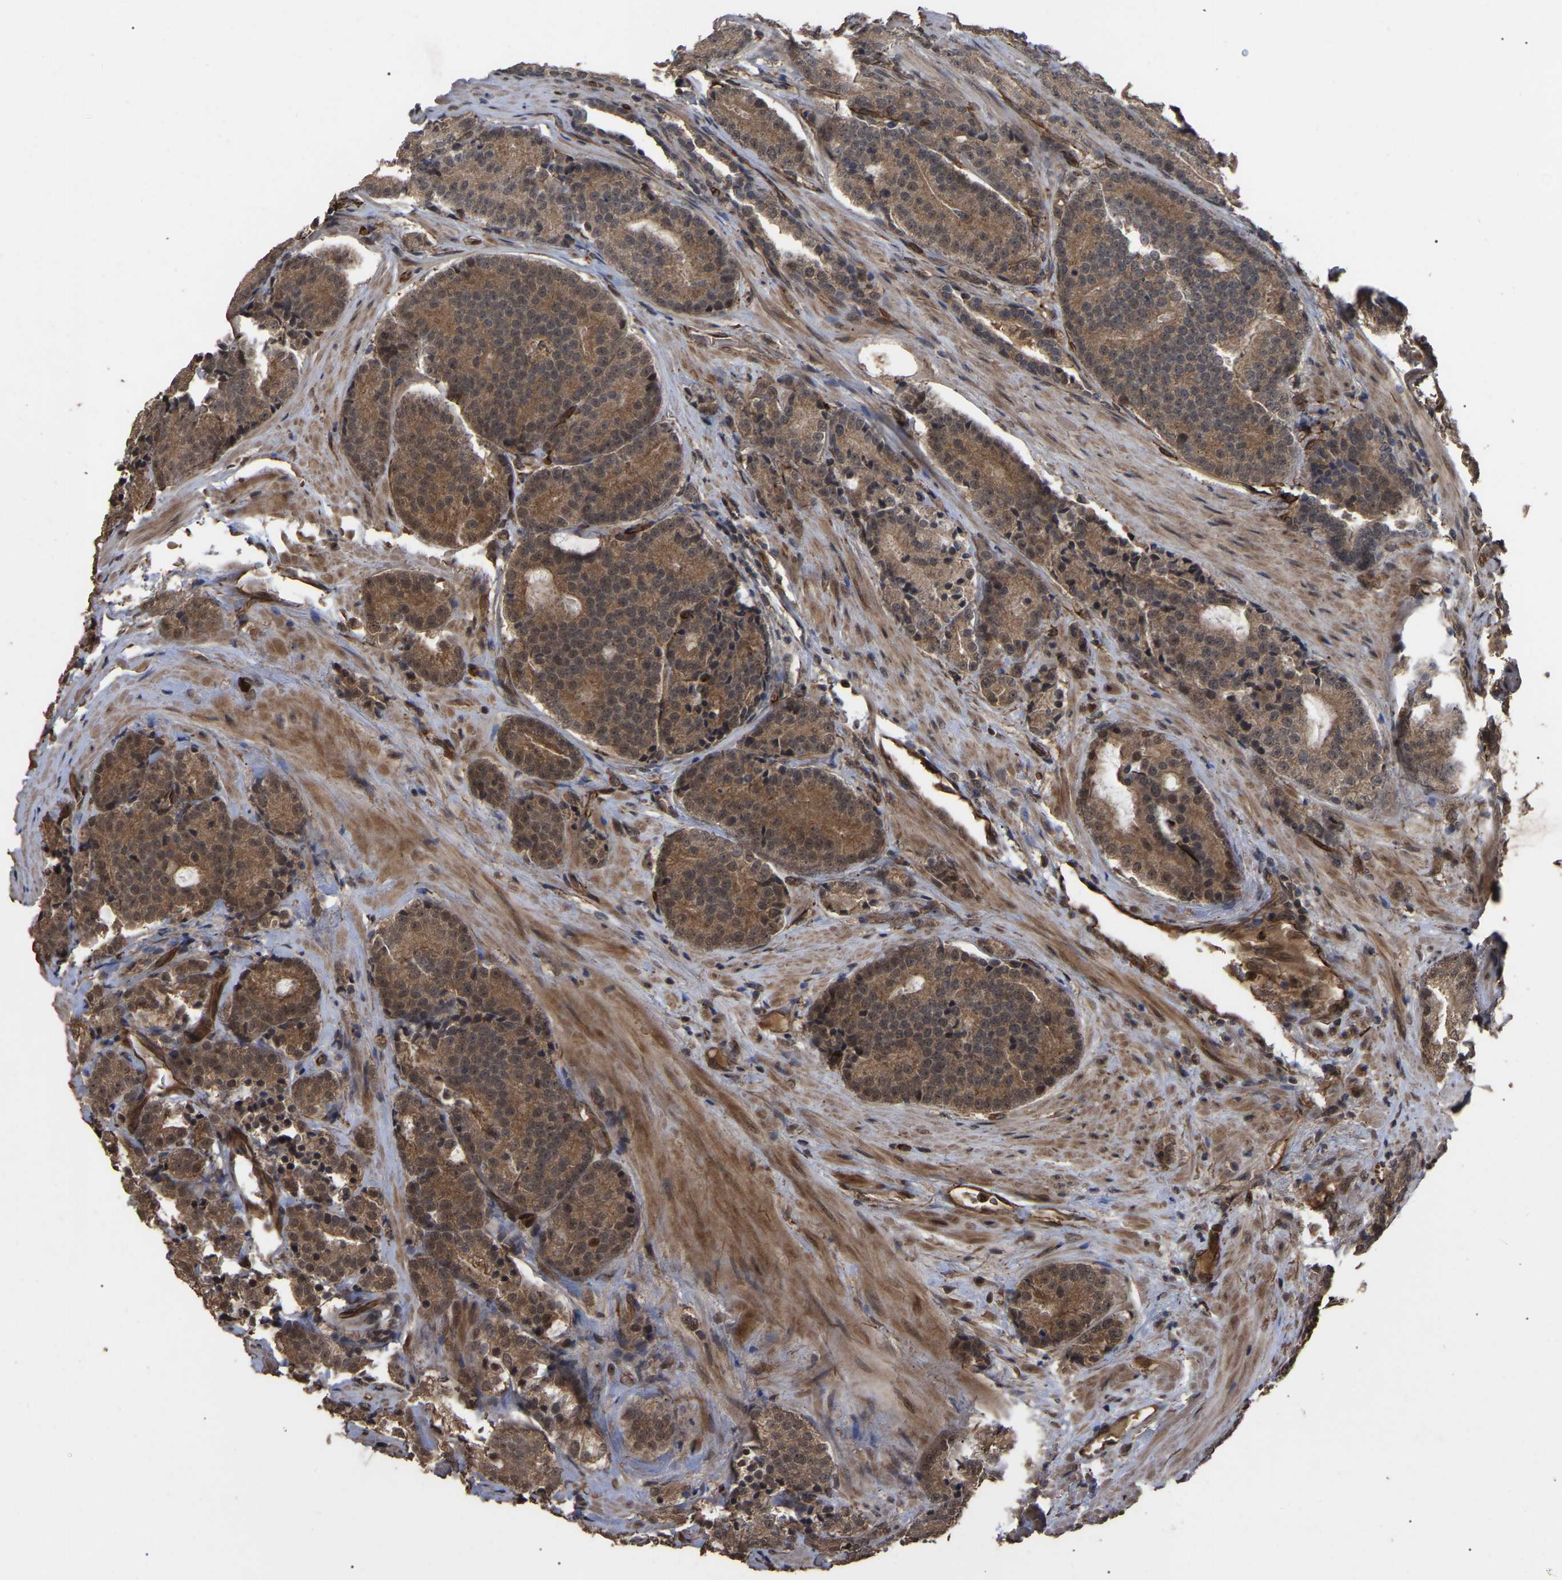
{"staining": {"intensity": "moderate", "quantity": ">75%", "location": "cytoplasmic/membranous"}, "tissue": "prostate cancer", "cell_type": "Tumor cells", "image_type": "cancer", "snomed": [{"axis": "morphology", "description": "Adenocarcinoma, High grade"}, {"axis": "topography", "description": "Prostate"}], "caption": "Immunohistochemistry (IHC) staining of prostate cancer (adenocarcinoma (high-grade)), which shows medium levels of moderate cytoplasmic/membranous positivity in approximately >75% of tumor cells indicating moderate cytoplasmic/membranous protein staining. The staining was performed using DAB (brown) for protein detection and nuclei were counterstained in hematoxylin (blue).", "gene": "FAM161B", "patient": {"sex": "male", "age": 61}}